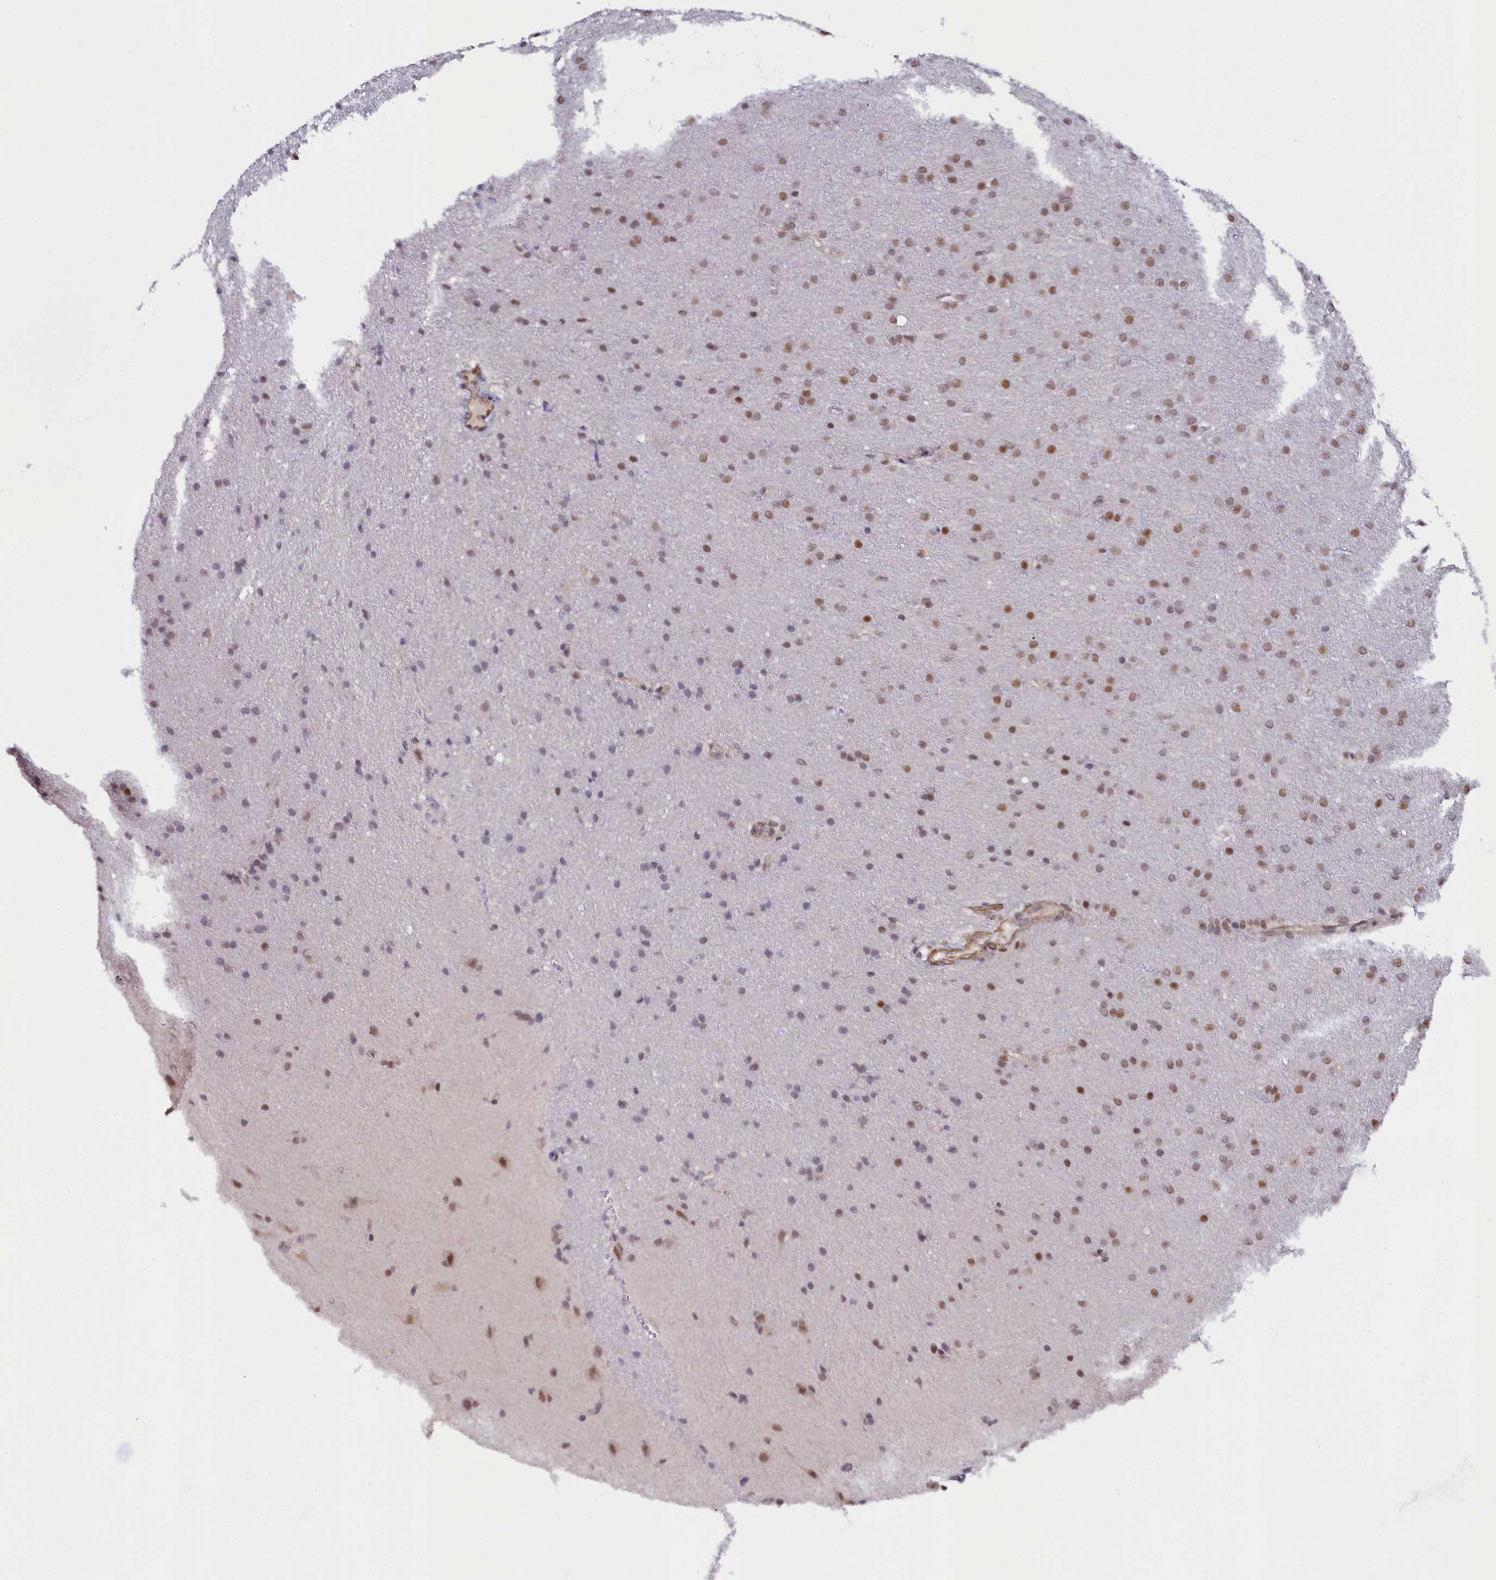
{"staining": {"intensity": "moderate", "quantity": "25%-75%", "location": "nuclear"}, "tissue": "glioma", "cell_type": "Tumor cells", "image_type": "cancer", "snomed": [{"axis": "morphology", "description": "Glioma, malignant, Low grade"}, {"axis": "topography", "description": "Brain"}], "caption": "This histopathology image exhibits glioma stained with immunohistochemistry to label a protein in brown. The nuclear of tumor cells show moderate positivity for the protein. Nuclei are counter-stained blue.", "gene": "INTS14", "patient": {"sex": "female", "age": 32}}